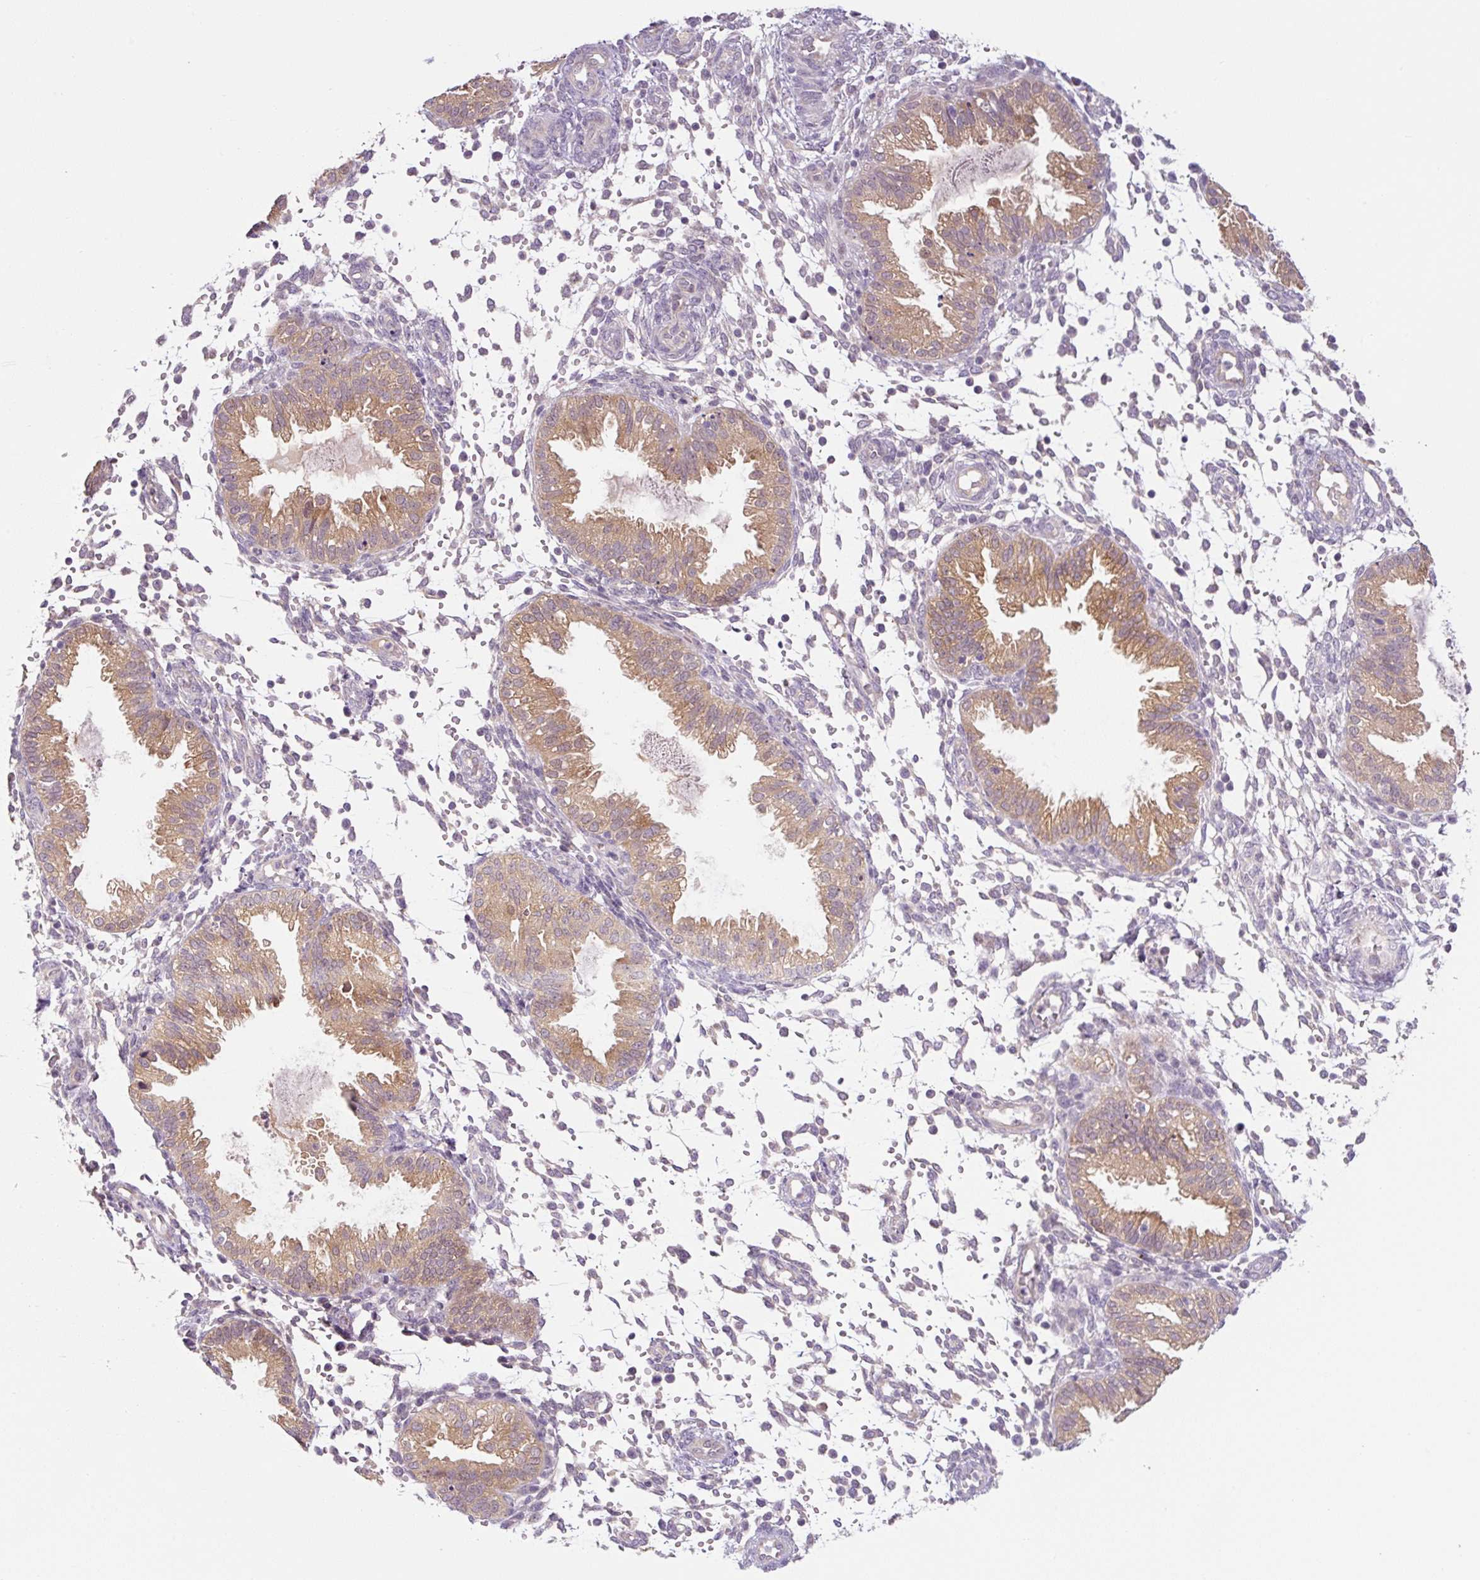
{"staining": {"intensity": "negative", "quantity": "none", "location": "none"}, "tissue": "endometrium", "cell_type": "Cells in endometrial stroma", "image_type": "normal", "snomed": [{"axis": "morphology", "description": "Normal tissue, NOS"}, {"axis": "topography", "description": "Endometrium"}], "caption": "This photomicrograph is of benign endometrium stained with IHC to label a protein in brown with the nuclei are counter-stained blue. There is no expression in cells in endometrial stroma. Nuclei are stained in blue.", "gene": "PRKAA2", "patient": {"sex": "female", "age": 33}}